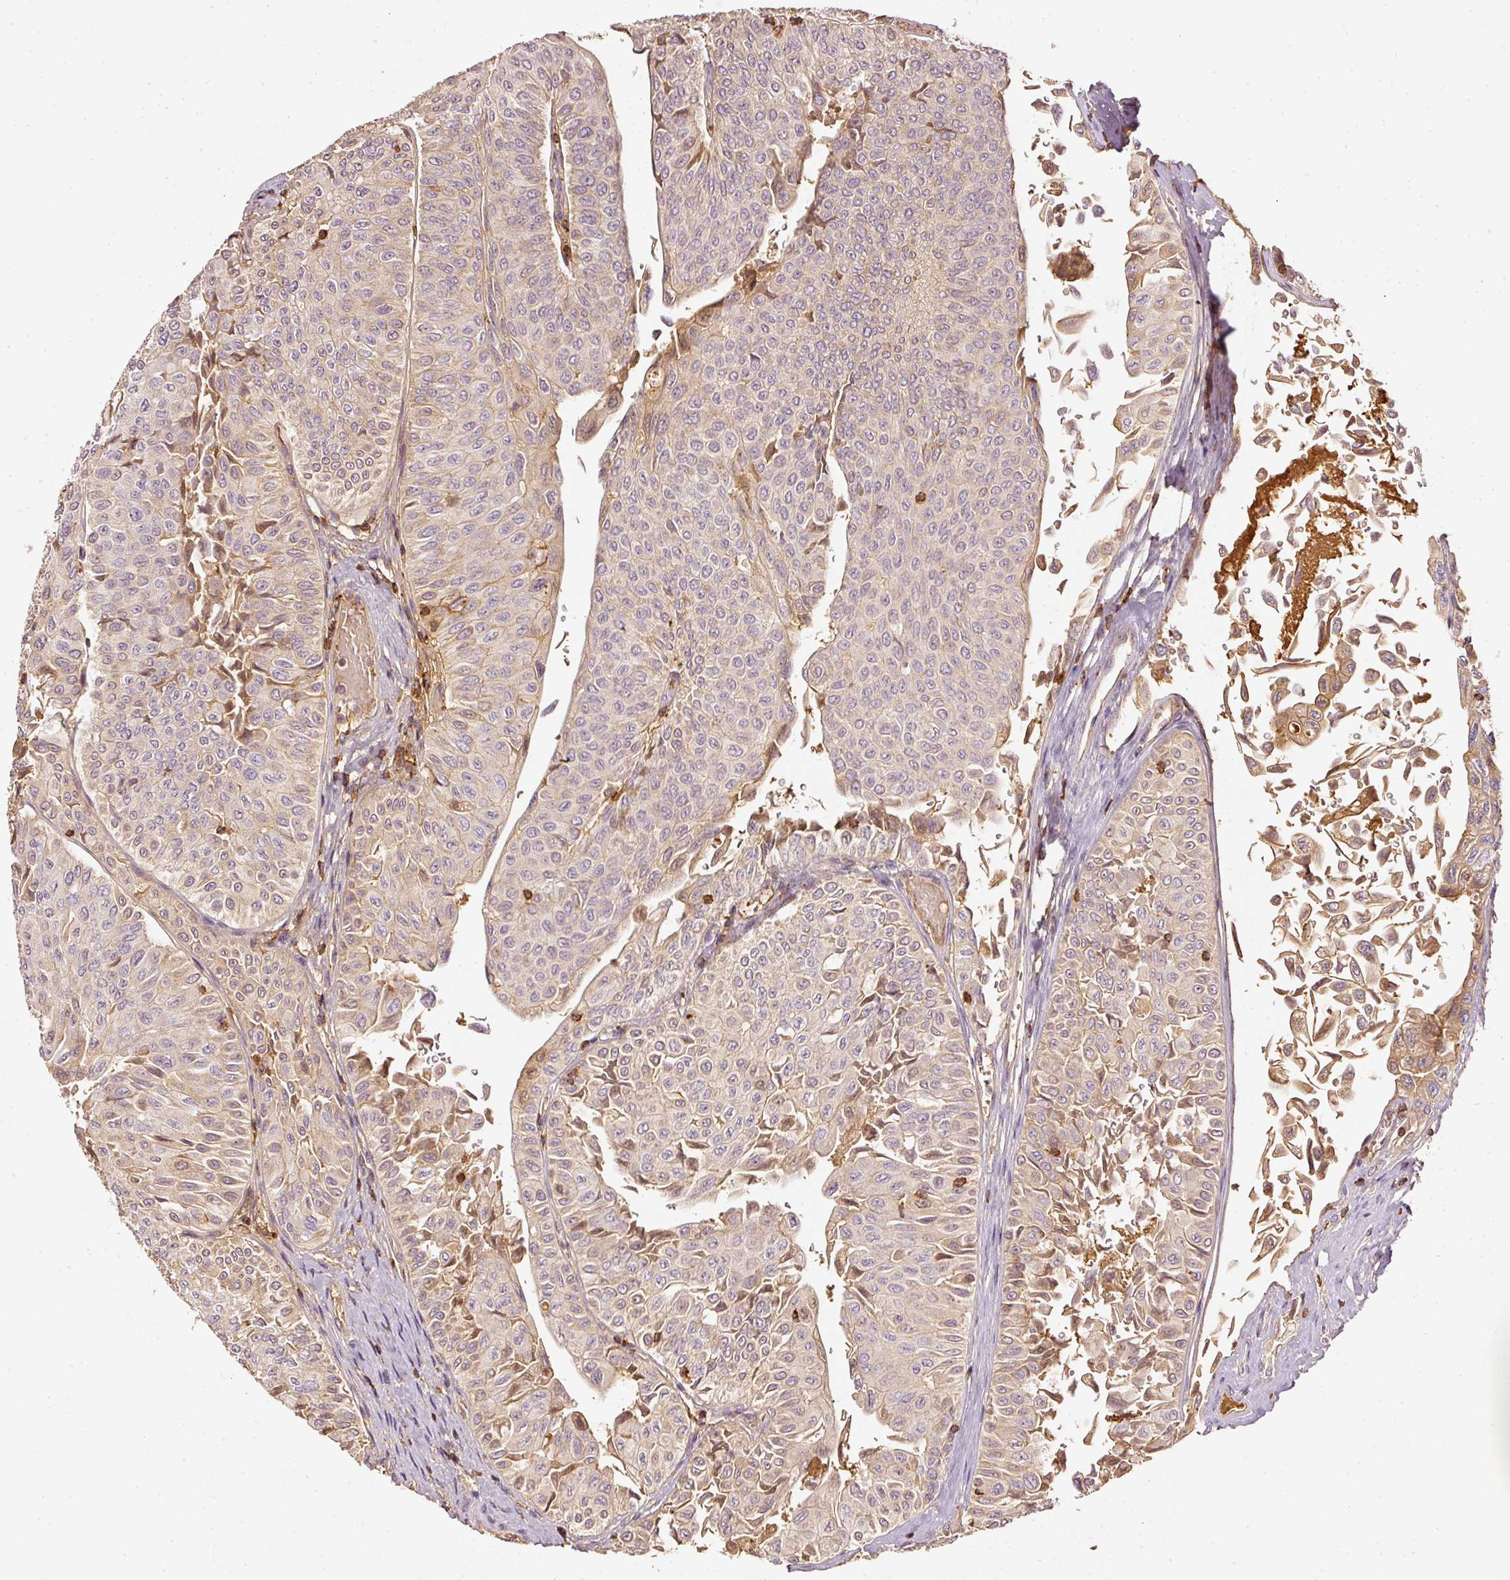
{"staining": {"intensity": "weak", "quantity": "25%-75%", "location": "cytoplasmic/membranous"}, "tissue": "urothelial cancer", "cell_type": "Tumor cells", "image_type": "cancer", "snomed": [{"axis": "morphology", "description": "Urothelial carcinoma, NOS"}, {"axis": "topography", "description": "Urinary bladder"}], "caption": "There is low levels of weak cytoplasmic/membranous staining in tumor cells of urothelial cancer, as demonstrated by immunohistochemical staining (brown color).", "gene": "EVL", "patient": {"sex": "male", "age": 59}}